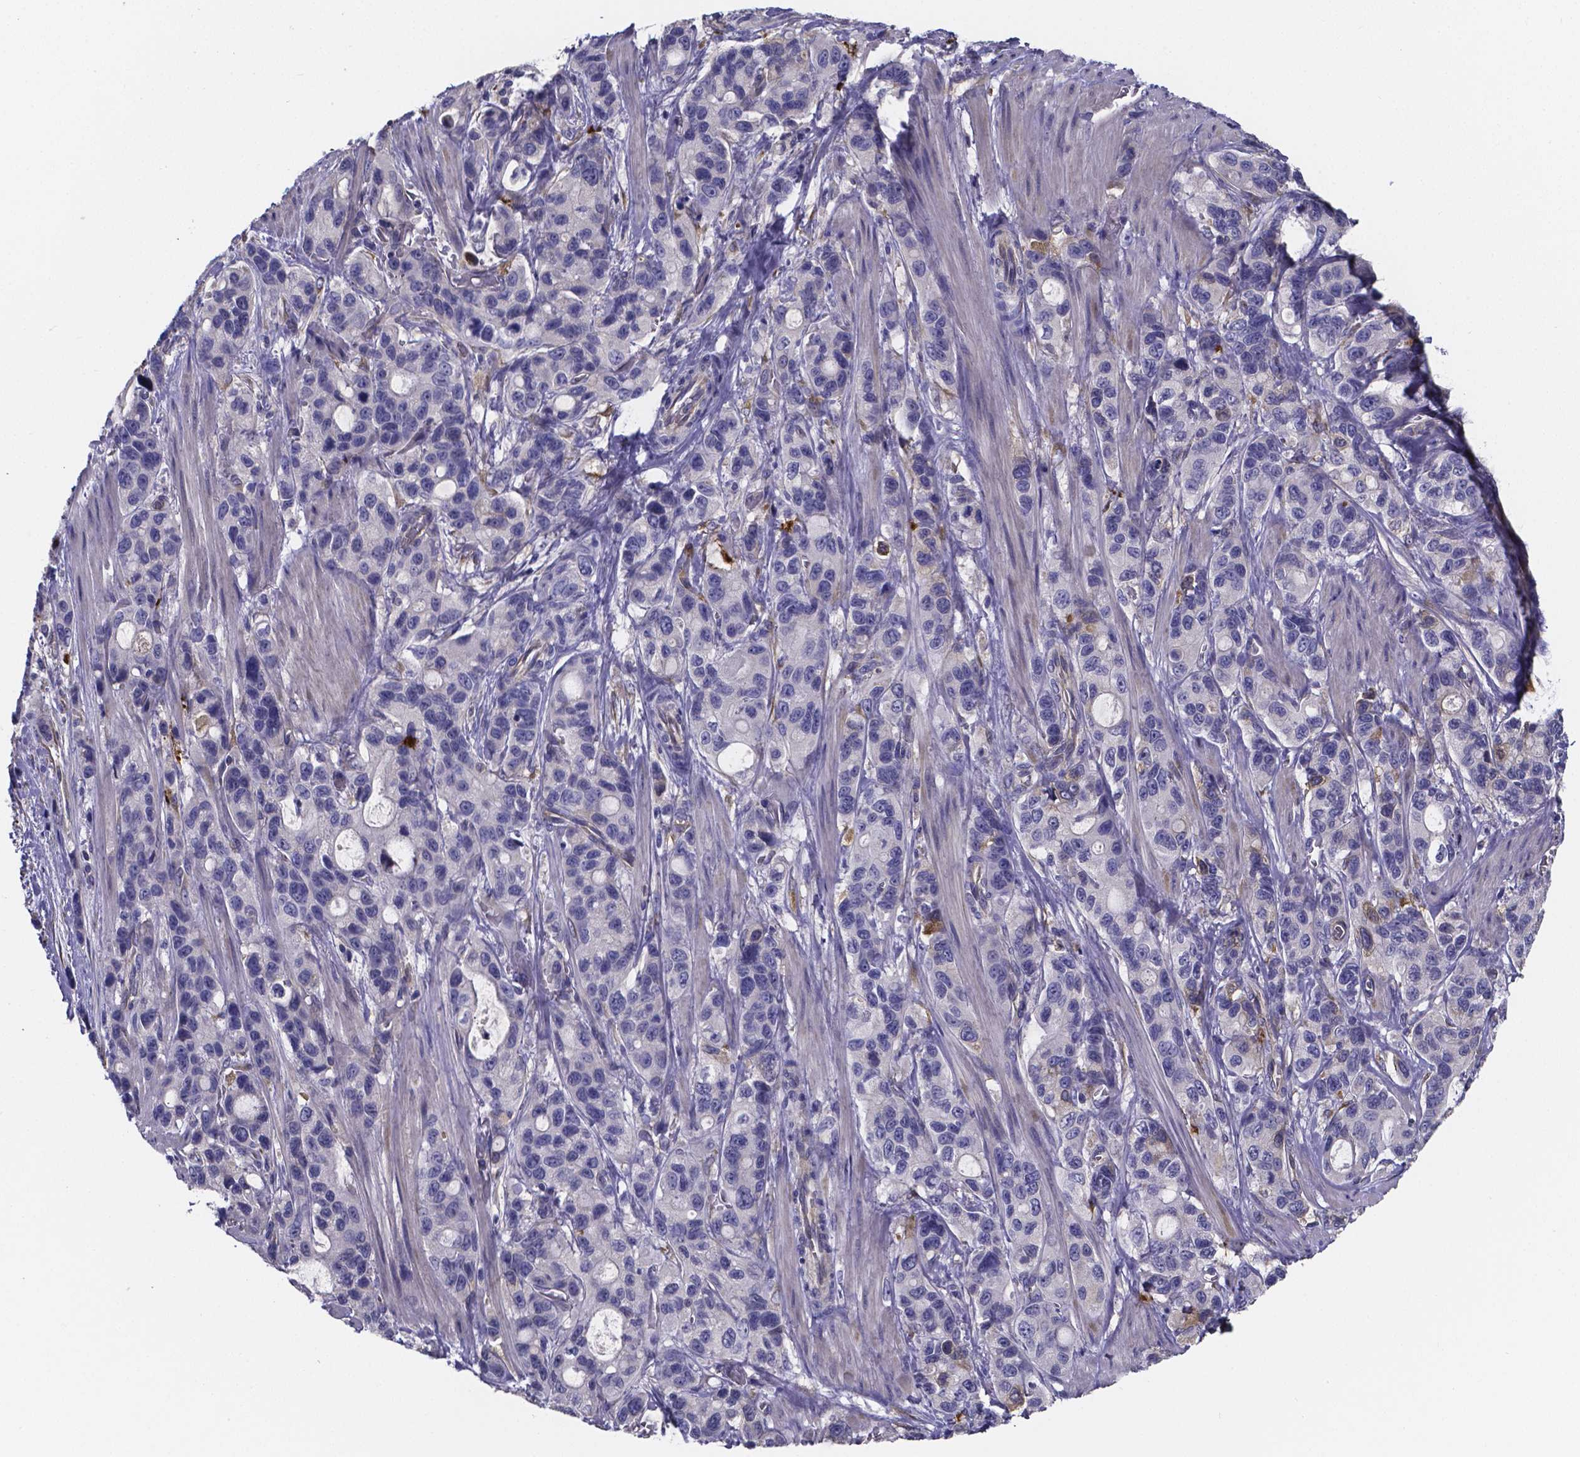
{"staining": {"intensity": "negative", "quantity": "none", "location": "none"}, "tissue": "stomach cancer", "cell_type": "Tumor cells", "image_type": "cancer", "snomed": [{"axis": "morphology", "description": "Adenocarcinoma, NOS"}, {"axis": "topography", "description": "Stomach"}], "caption": "This photomicrograph is of stomach adenocarcinoma stained with immunohistochemistry to label a protein in brown with the nuclei are counter-stained blue. There is no staining in tumor cells.", "gene": "SFRP4", "patient": {"sex": "male", "age": 63}}